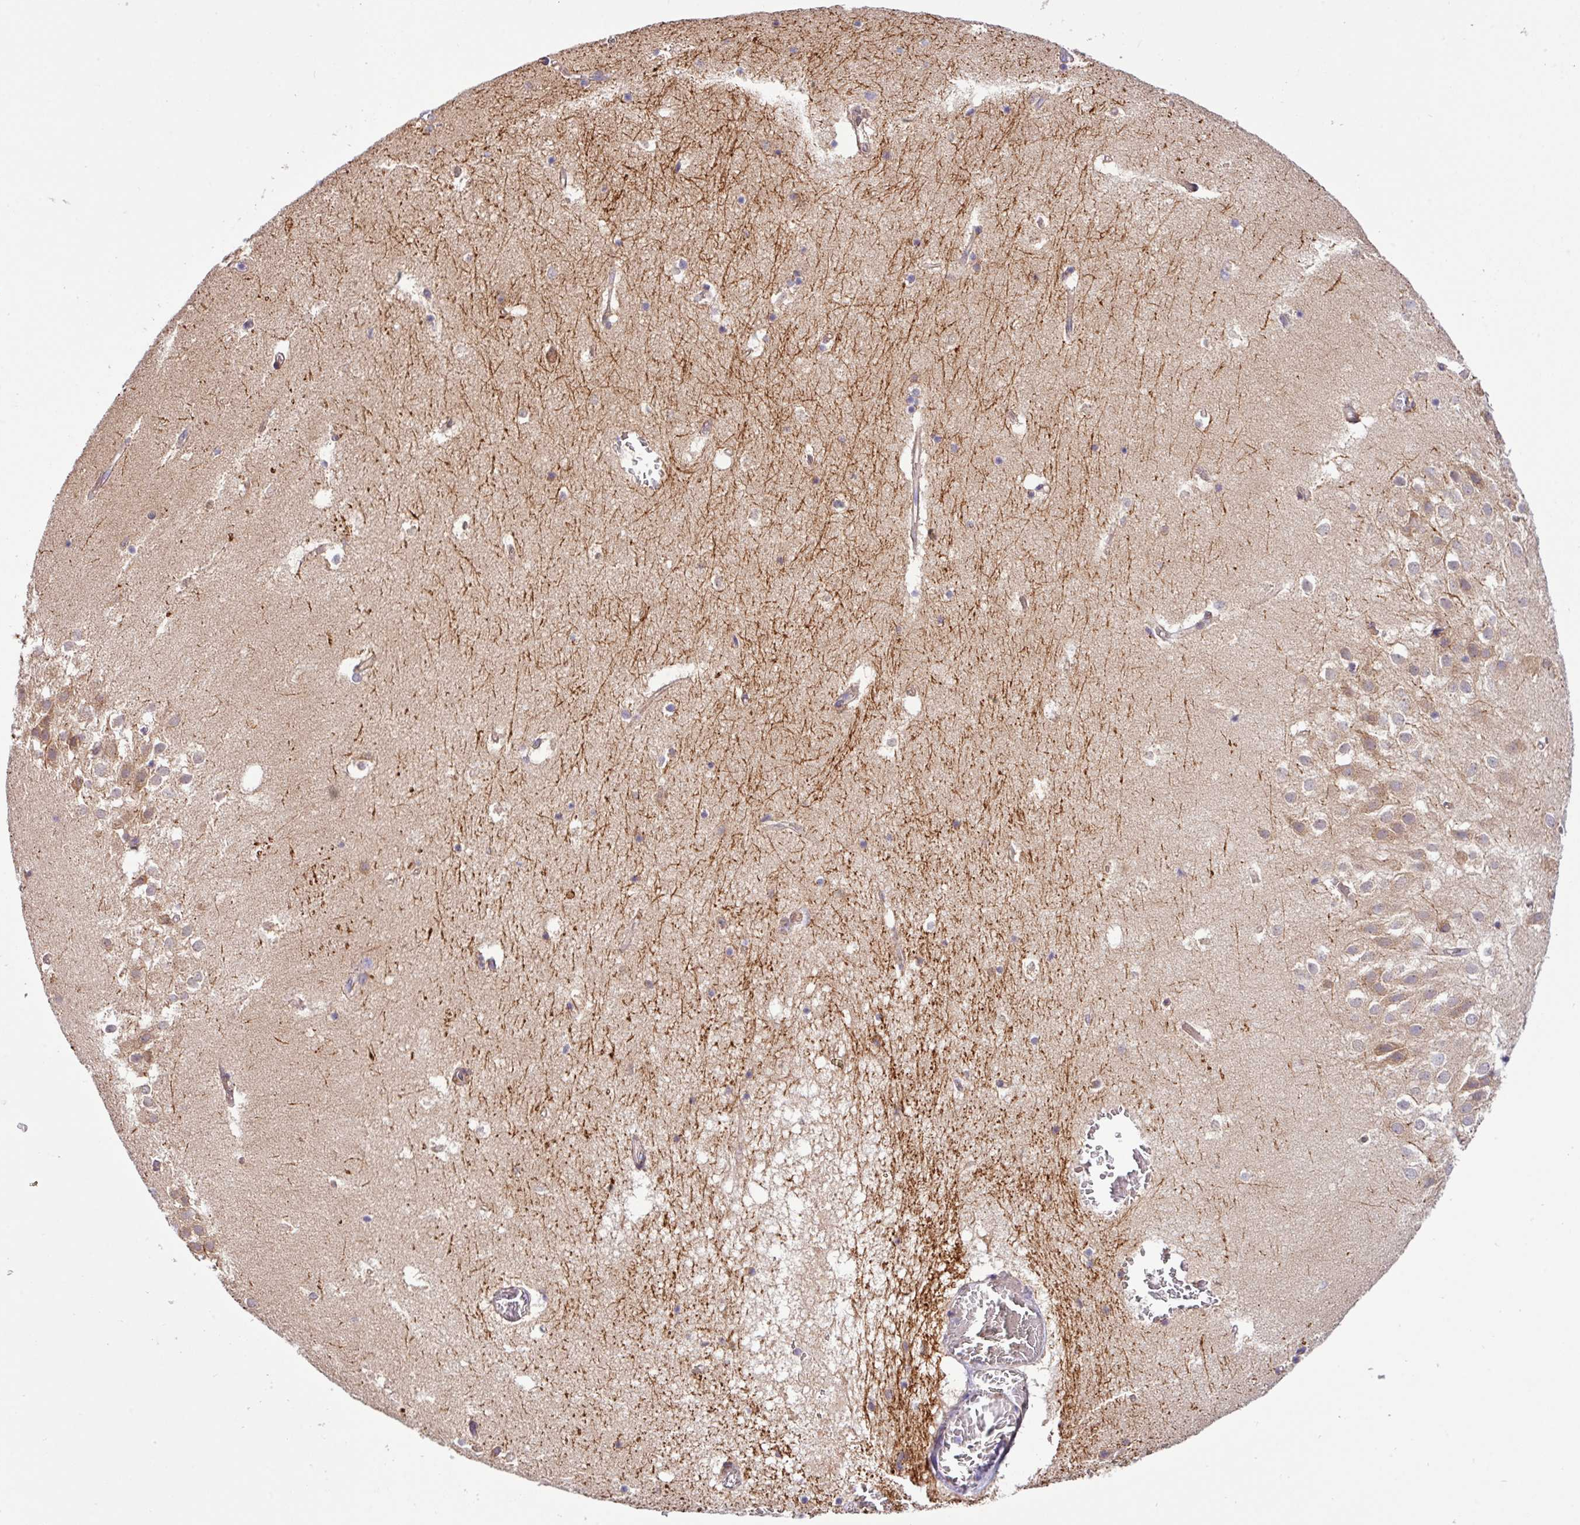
{"staining": {"intensity": "weak", "quantity": "<25%", "location": "cytoplasmic/membranous"}, "tissue": "hippocampus", "cell_type": "Glial cells", "image_type": "normal", "snomed": [{"axis": "morphology", "description": "Normal tissue, NOS"}, {"axis": "topography", "description": "Hippocampus"}], "caption": "Normal hippocampus was stained to show a protein in brown. There is no significant staining in glial cells. The staining is performed using DAB (3,3'-diaminobenzidine) brown chromogen with nuclei counter-stained in using hematoxylin.", "gene": "TM2D2", "patient": {"sex": "female", "age": 52}}